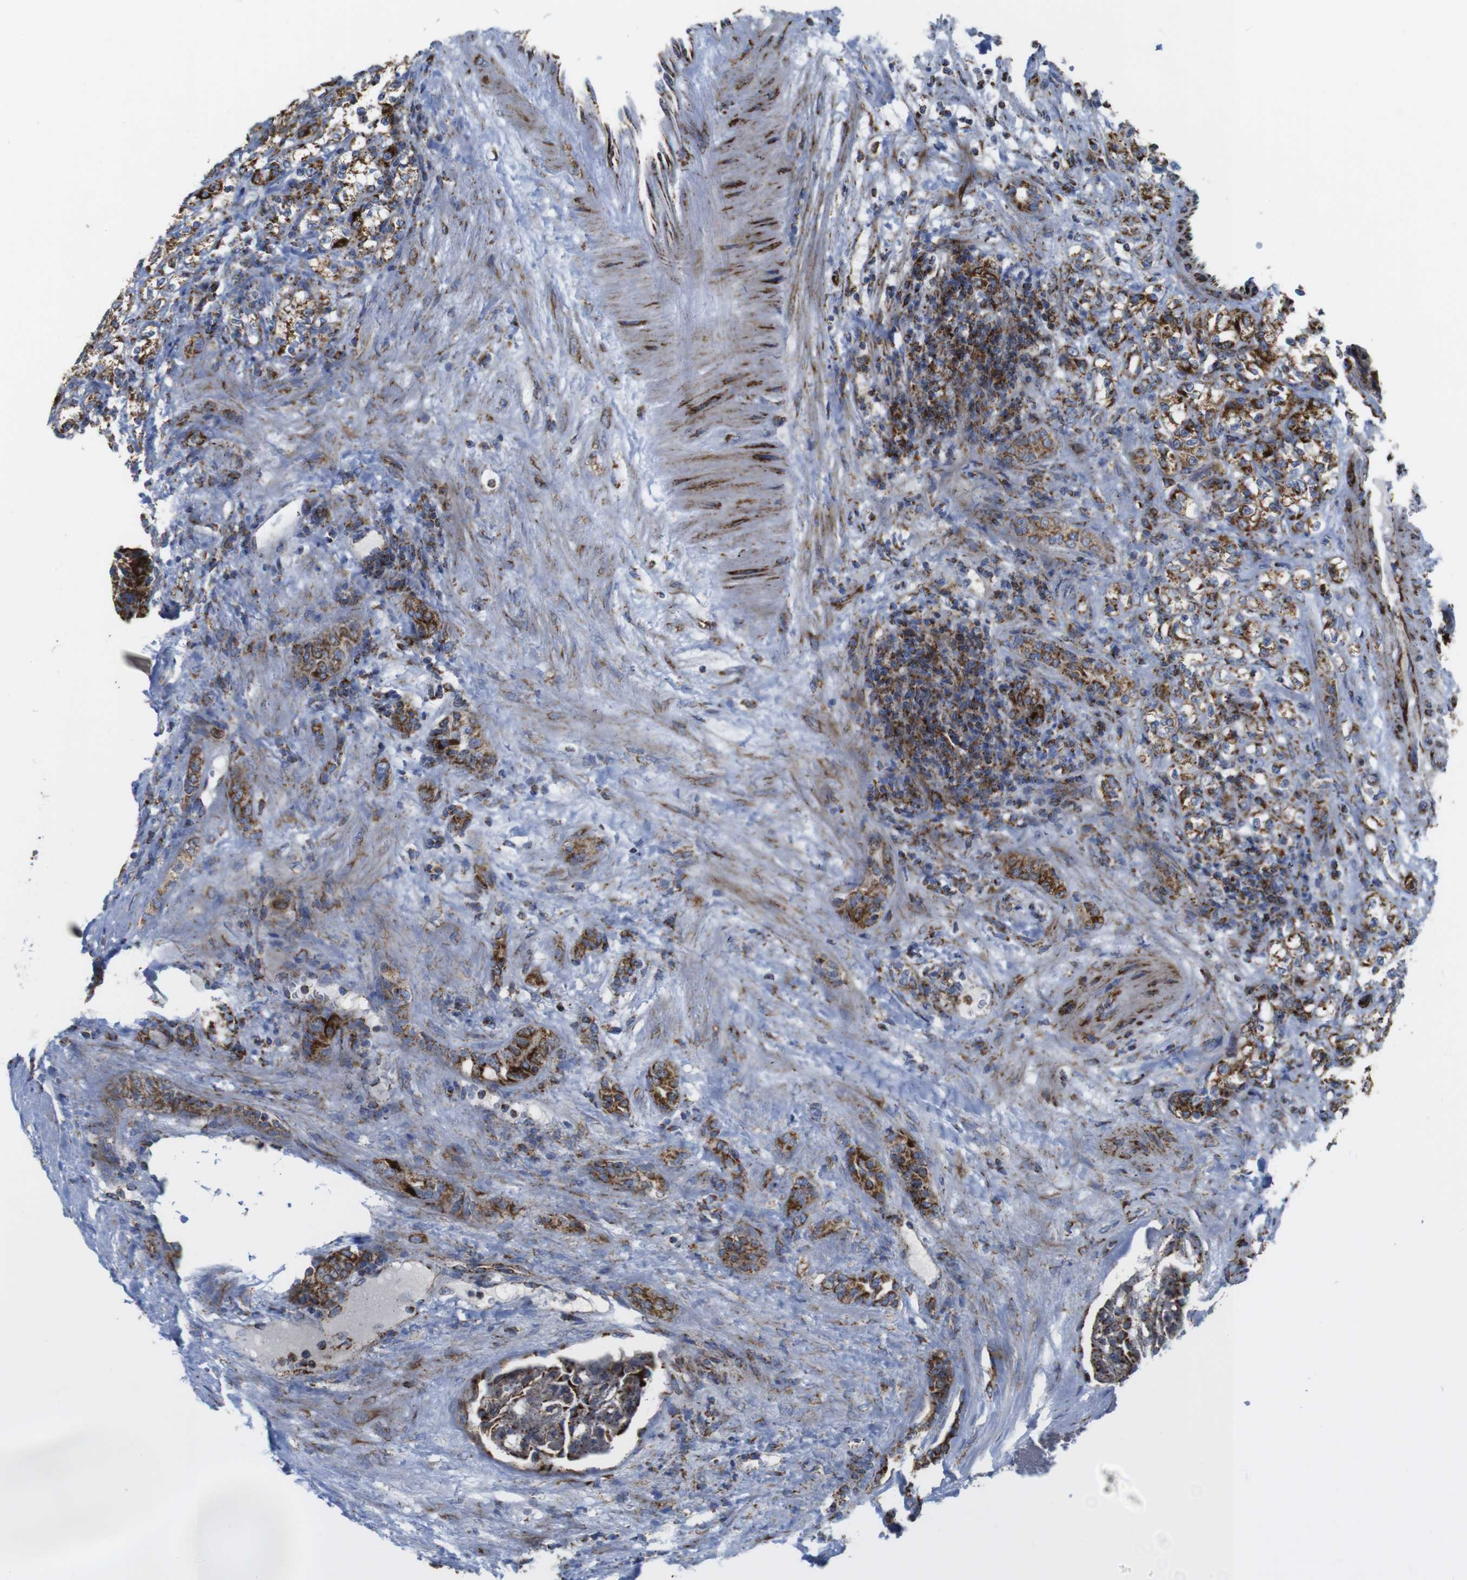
{"staining": {"intensity": "moderate", "quantity": "25%-75%", "location": "cytoplasmic/membranous"}, "tissue": "renal cancer", "cell_type": "Tumor cells", "image_type": "cancer", "snomed": [{"axis": "morphology", "description": "Adenocarcinoma, NOS"}, {"axis": "topography", "description": "Kidney"}], "caption": "There is medium levels of moderate cytoplasmic/membranous expression in tumor cells of renal cancer, as demonstrated by immunohistochemical staining (brown color).", "gene": "TMEM192", "patient": {"sex": "male", "age": 61}}